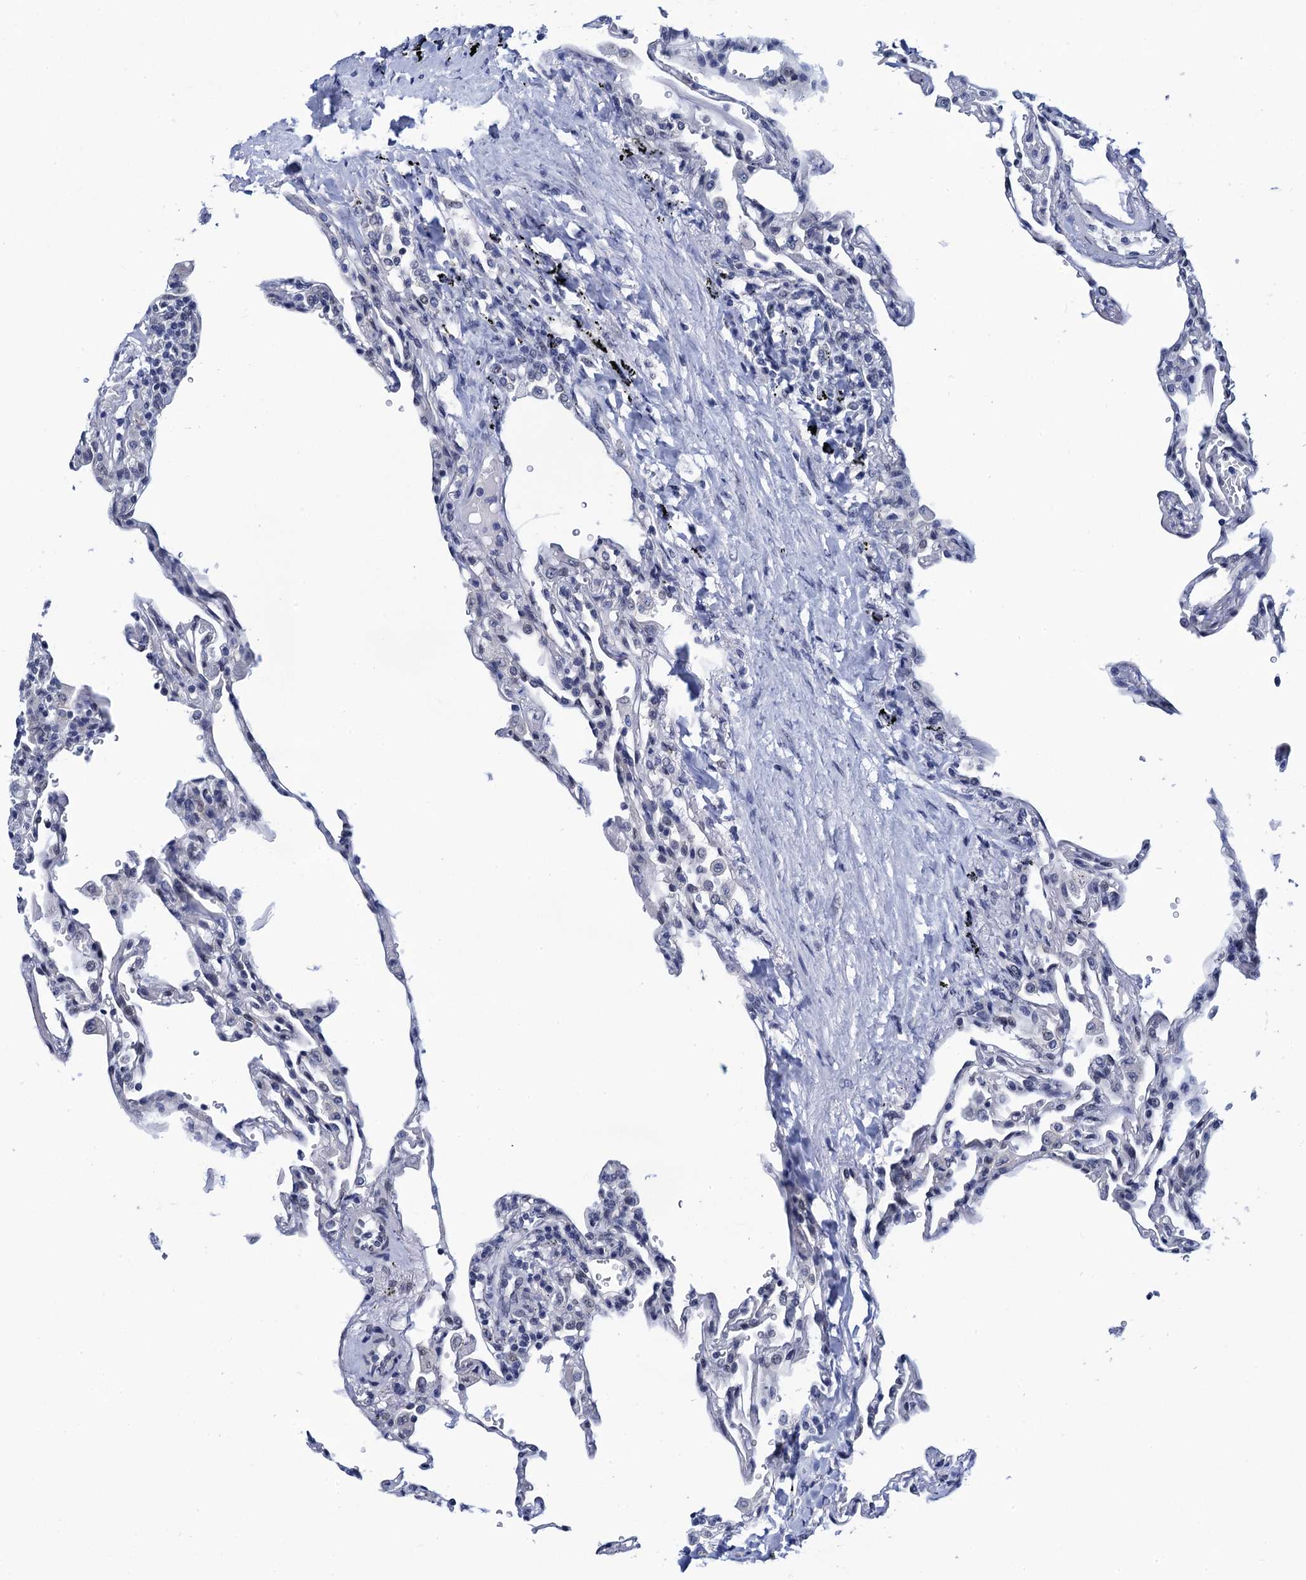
{"staining": {"intensity": "negative", "quantity": "none", "location": "none"}, "tissue": "lung", "cell_type": "Alveolar cells", "image_type": "normal", "snomed": [{"axis": "morphology", "description": "Normal tissue, NOS"}, {"axis": "topography", "description": "Lung"}], "caption": "DAB (3,3'-diaminobenzidine) immunohistochemical staining of unremarkable lung shows no significant positivity in alveolar cells. (DAB immunohistochemistry (IHC) visualized using brightfield microscopy, high magnification).", "gene": "C16orf87", "patient": {"sex": "male", "age": 59}}